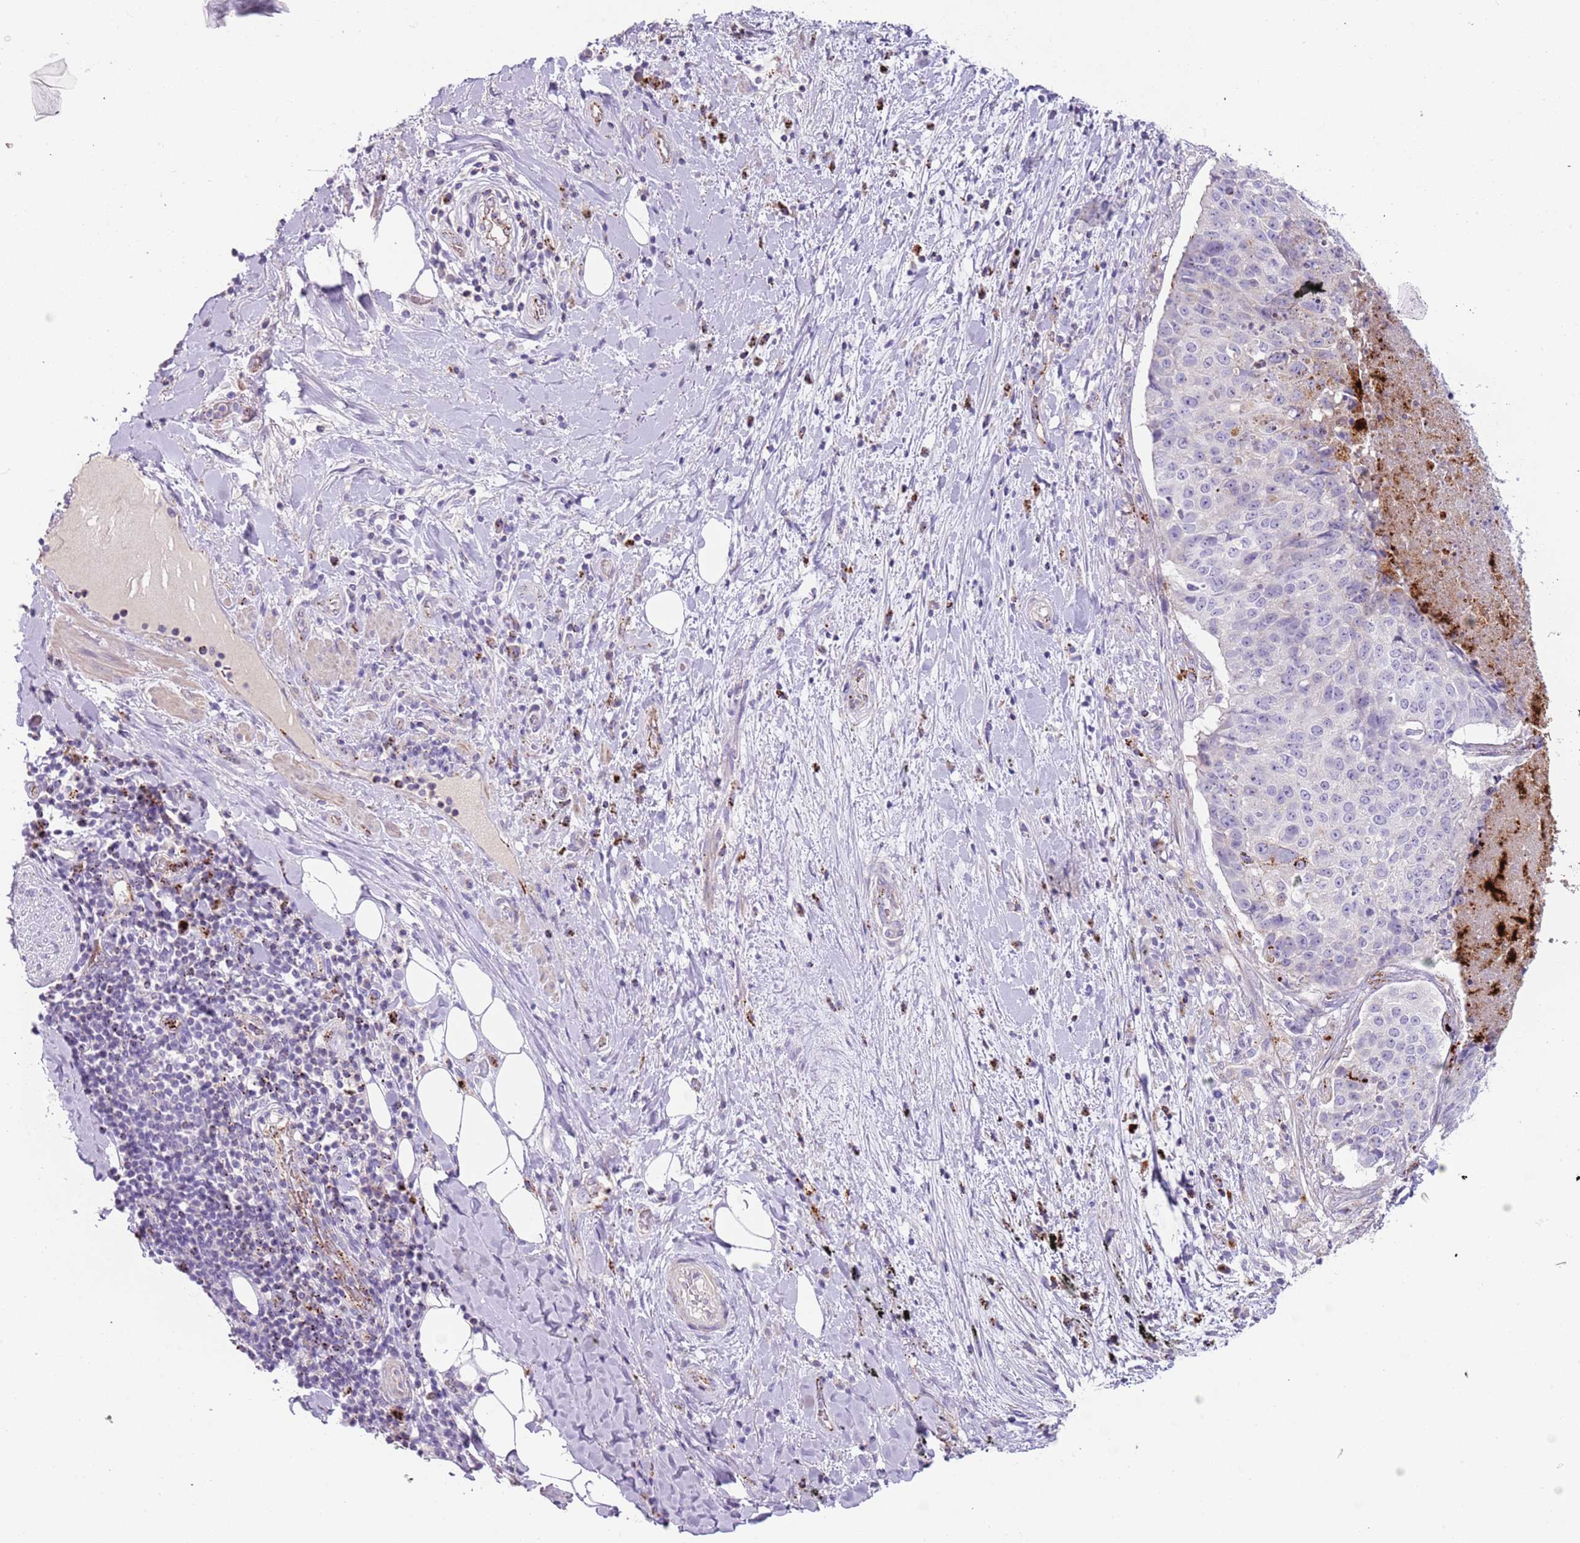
{"staining": {"intensity": "negative", "quantity": "none", "location": "none"}, "tissue": "adipose tissue", "cell_type": "Adipocytes", "image_type": "normal", "snomed": [{"axis": "morphology", "description": "Normal tissue, NOS"}, {"axis": "morphology", "description": "Squamous cell carcinoma, NOS"}, {"axis": "topography", "description": "Bronchus"}, {"axis": "topography", "description": "Lung"}], "caption": "Unremarkable adipose tissue was stained to show a protein in brown. There is no significant positivity in adipocytes. (DAB (3,3'-diaminobenzidine) immunohistochemistry, high magnification).", "gene": "LRRN3", "patient": {"sex": "male", "age": 64}}